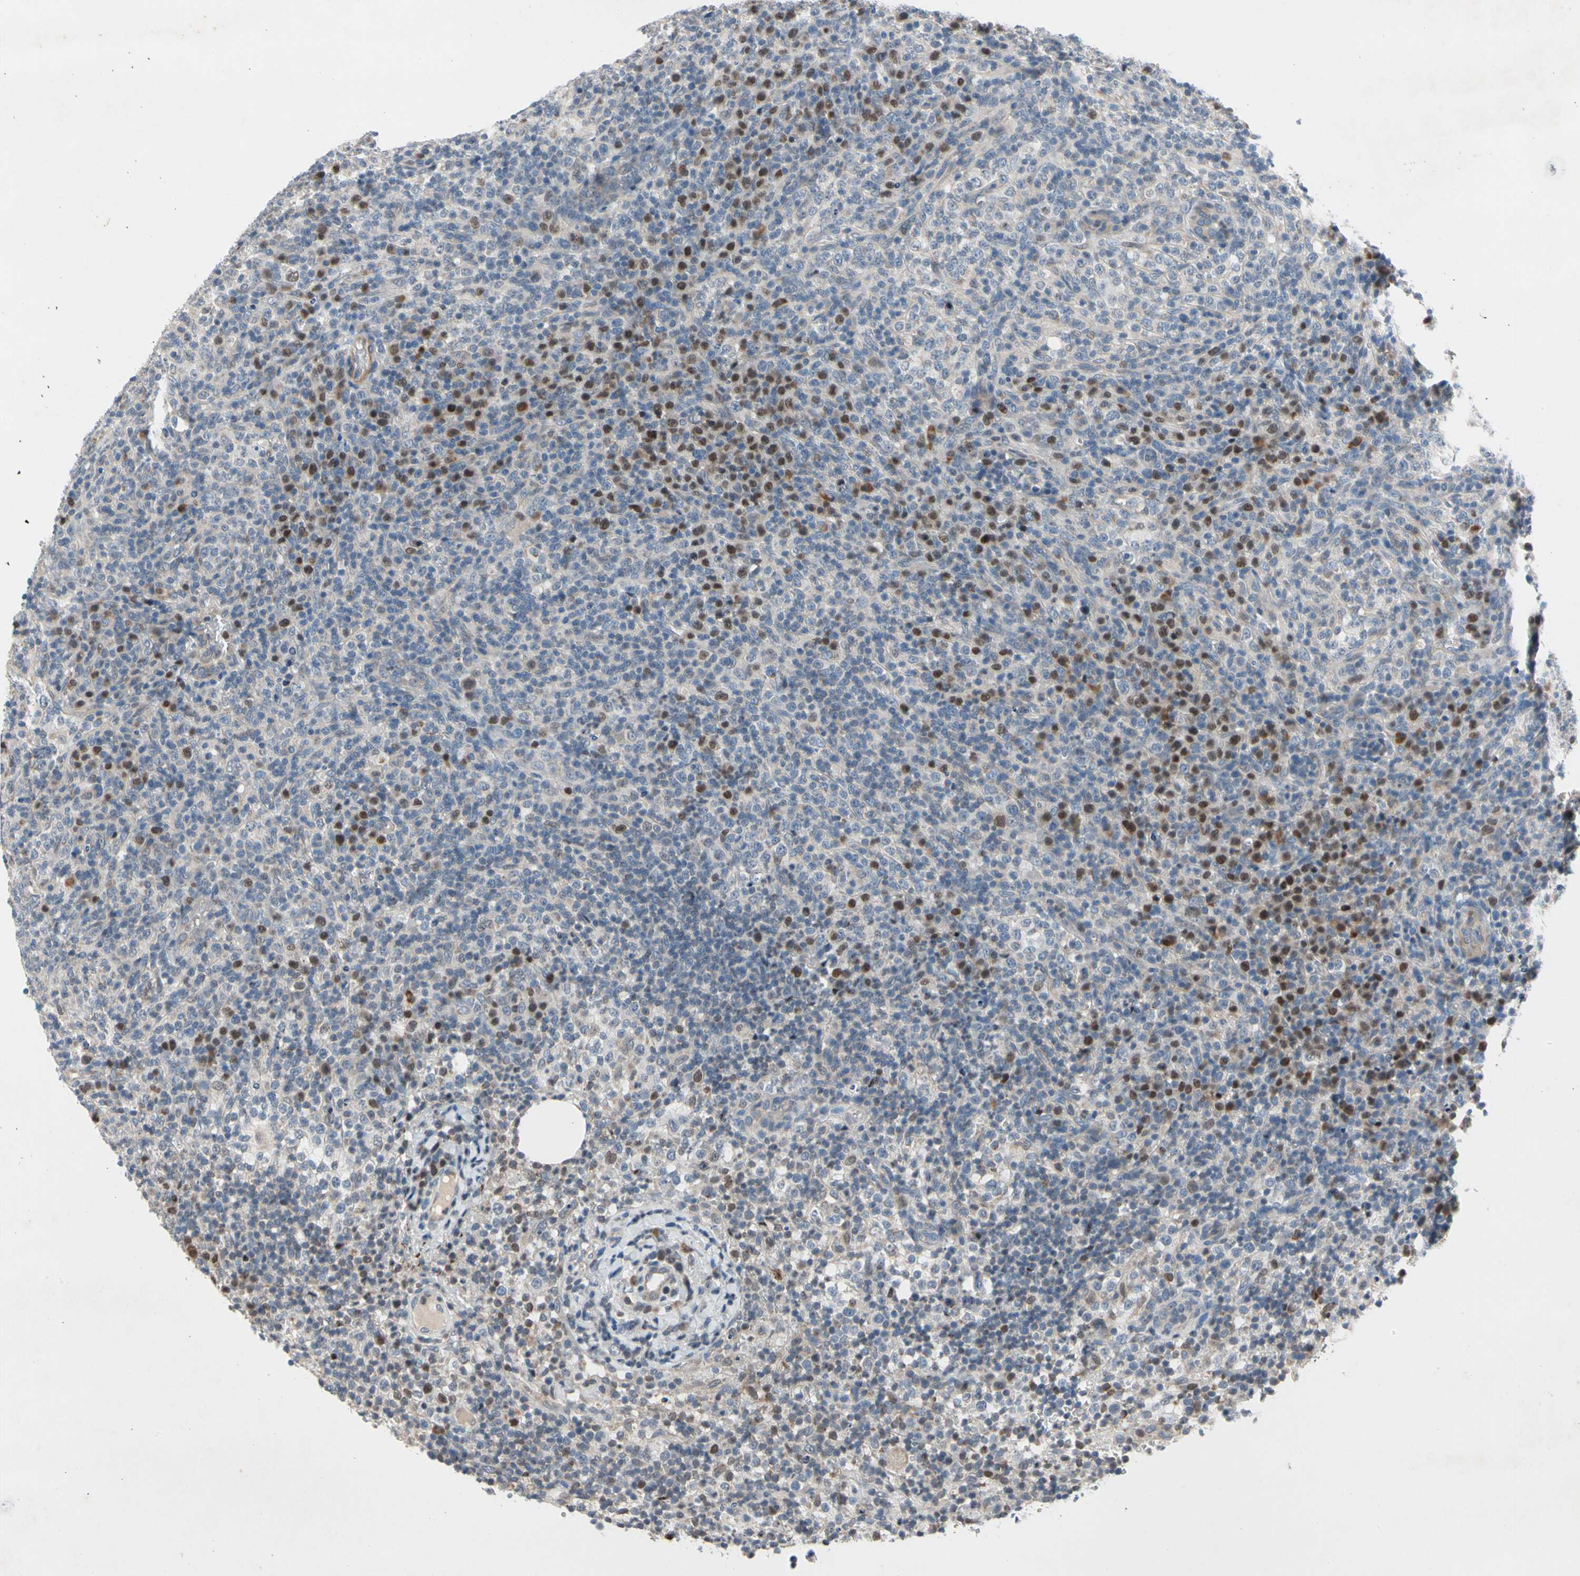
{"staining": {"intensity": "moderate", "quantity": "<25%", "location": "cytoplasmic/membranous,nuclear"}, "tissue": "lymphoma", "cell_type": "Tumor cells", "image_type": "cancer", "snomed": [{"axis": "morphology", "description": "Malignant lymphoma, non-Hodgkin's type, High grade"}, {"axis": "topography", "description": "Lymph node"}], "caption": "Immunohistochemistry photomicrograph of neoplastic tissue: lymphoma stained using IHC reveals low levels of moderate protein expression localized specifically in the cytoplasmic/membranous and nuclear of tumor cells, appearing as a cytoplasmic/membranous and nuclear brown color.", "gene": "MARK1", "patient": {"sex": "female", "age": 76}}